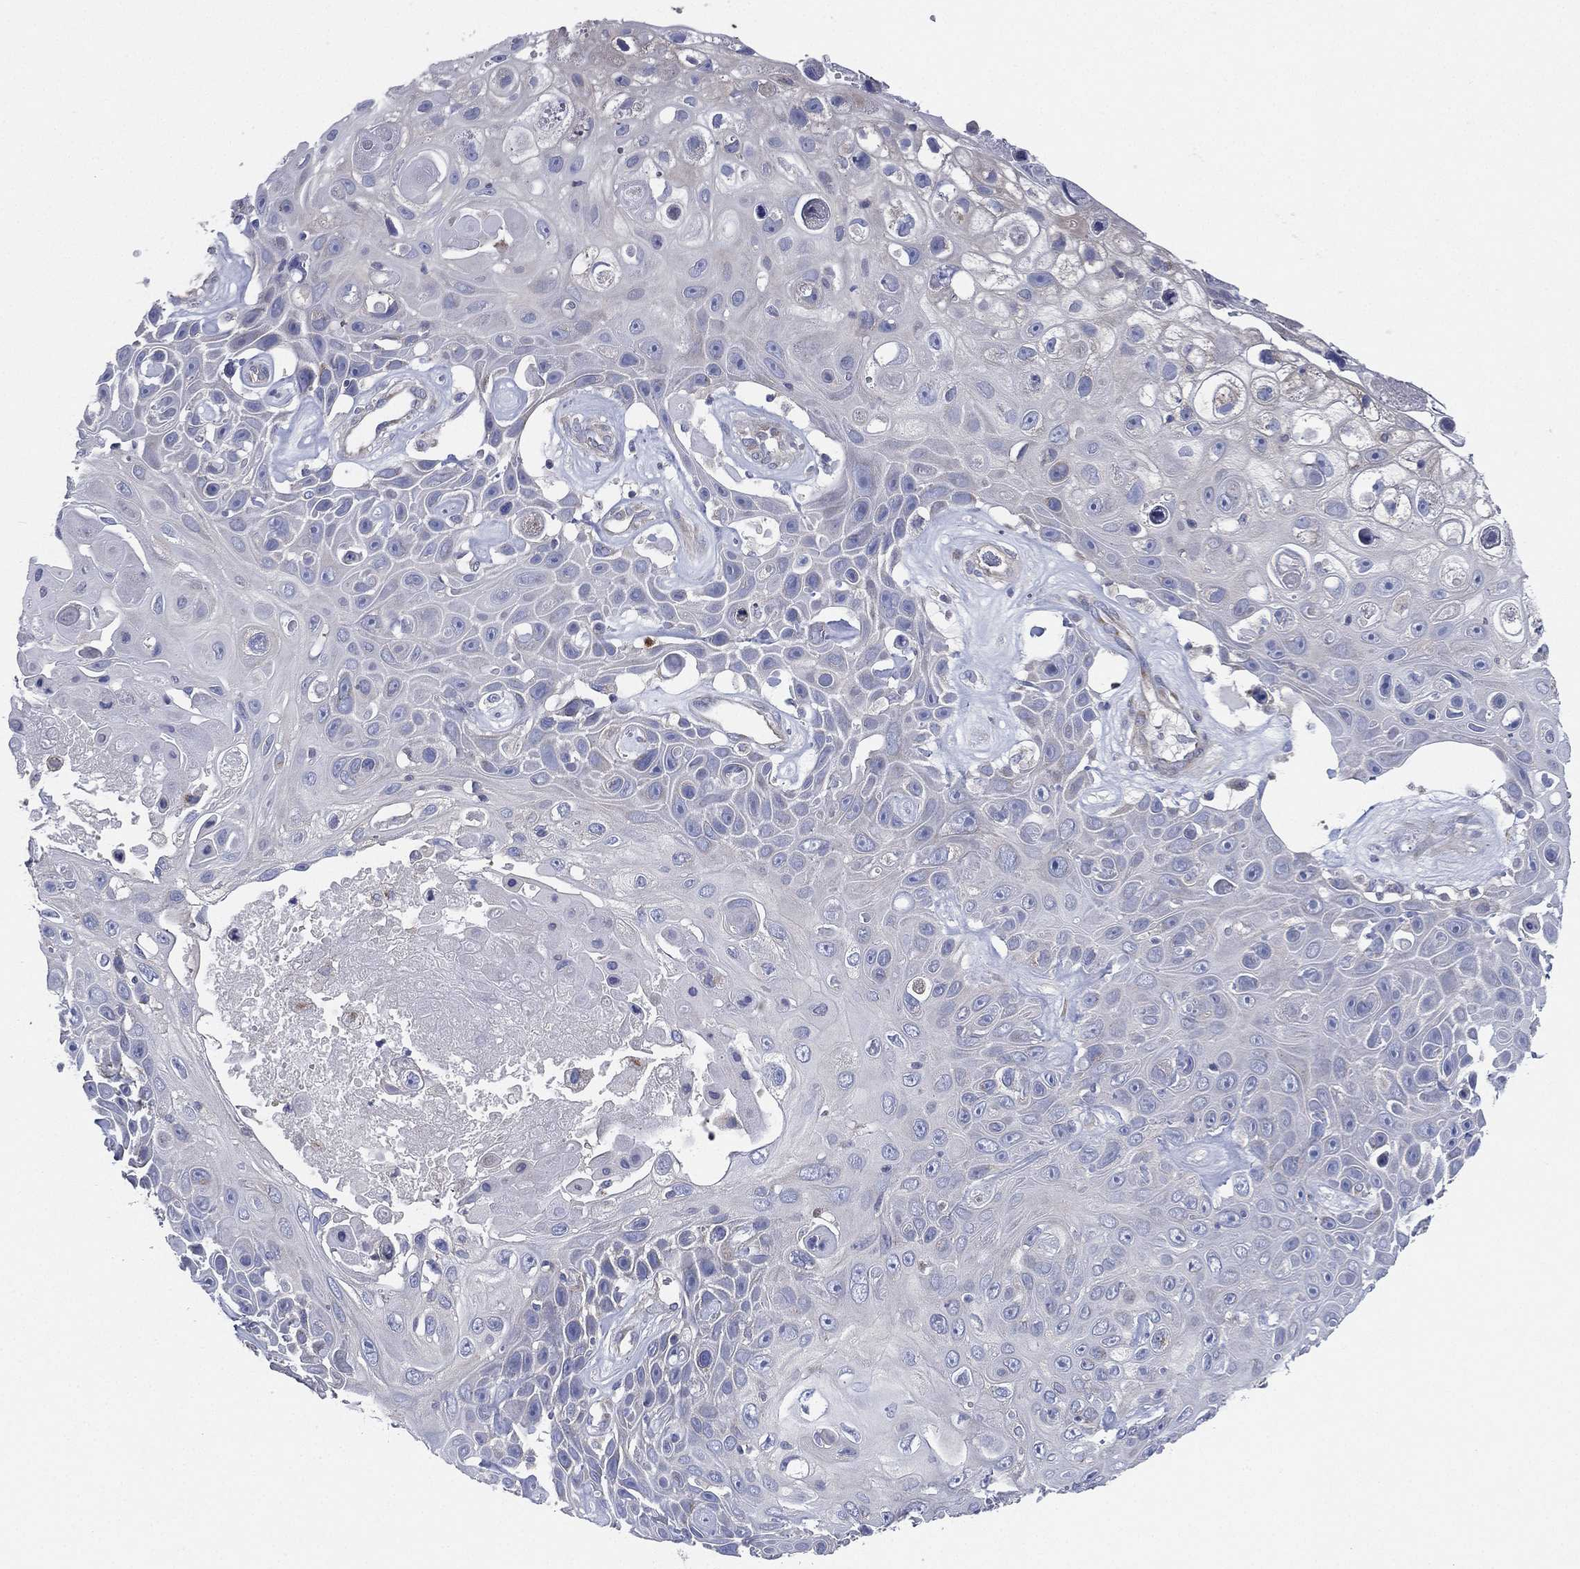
{"staining": {"intensity": "negative", "quantity": "none", "location": "none"}, "tissue": "skin cancer", "cell_type": "Tumor cells", "image_type": "cancer", "snomed": [{"axis": "morphology", "description": "Squamous cell carcinoma, NOS"}, {"axis": "topography", "description": "Skin"}], "caption": "An immunohistochemistry (IHC) photomicrograph of squamous cell carcinoma (skin) is shown. There is no staining in tumor cells of squamous cell carcinoma (skin). (Brightfield microscopy of DAB (3,3'-diaminobenzidine) immunohistochemistry (IHC) at high magnification).", "gene": "ATP8A2", "patient": {"sex": "male", "age": 82}}